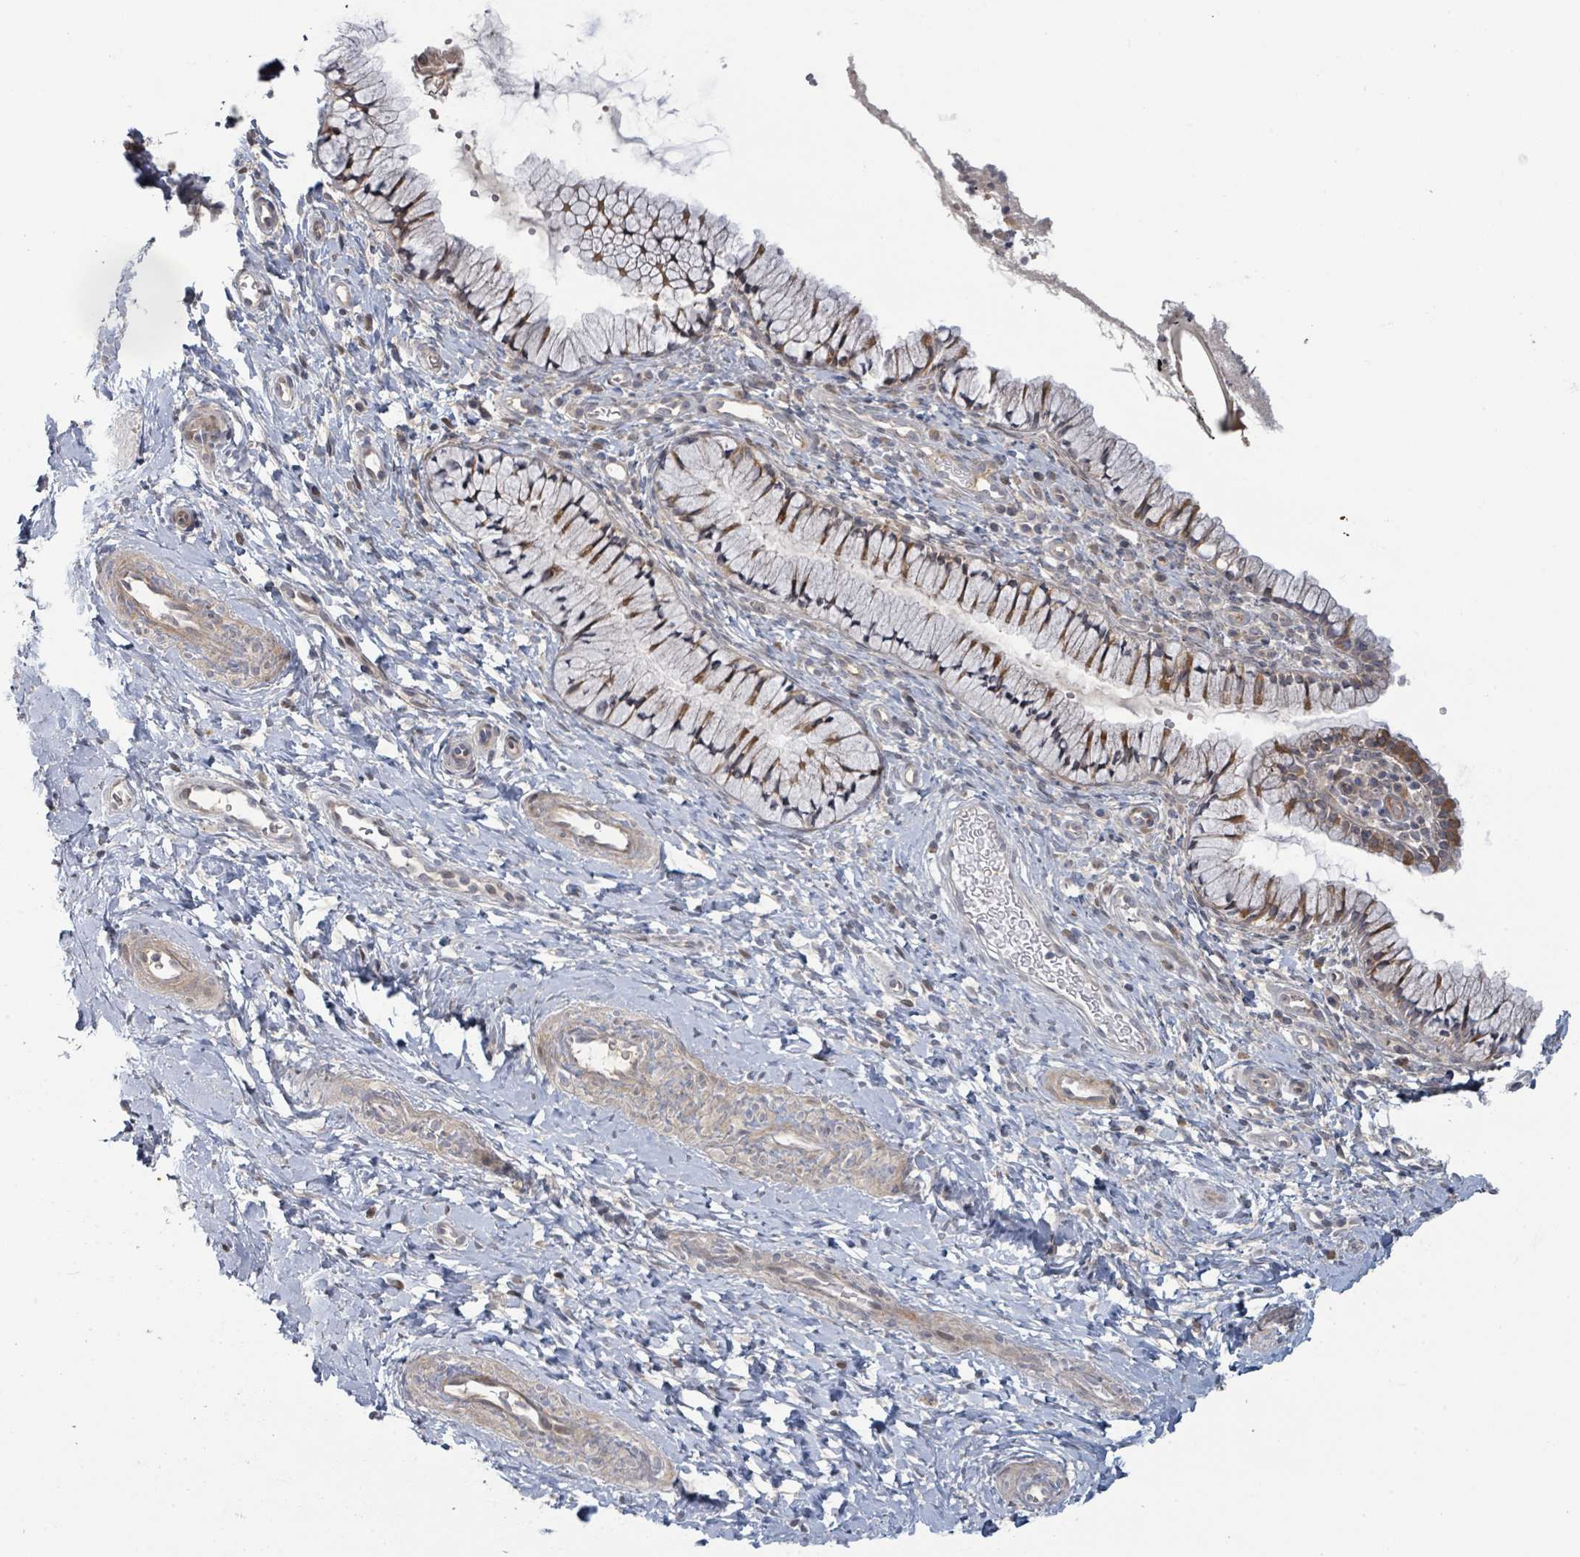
{"staining": {"intensity": "moderate", "quantity": "<25%", "location": "cytoplasmic/membranous"}, "tissue": "cervix", "cell_type": "Glandular cells", "image_type": "normal", "snomed": [{"axis": "morphology", "description": "Normal tissue, NOS"}, {"axis": "topography", "description": "Cervix"}], "caption": "Immunohistochemical staining of normal human cervix displays moderate cytoplasmic/membranous protein positivity in about <25% of glandular cells.", "gene": "COL5A3", "patient": {"sex": "female", "age": 36}}